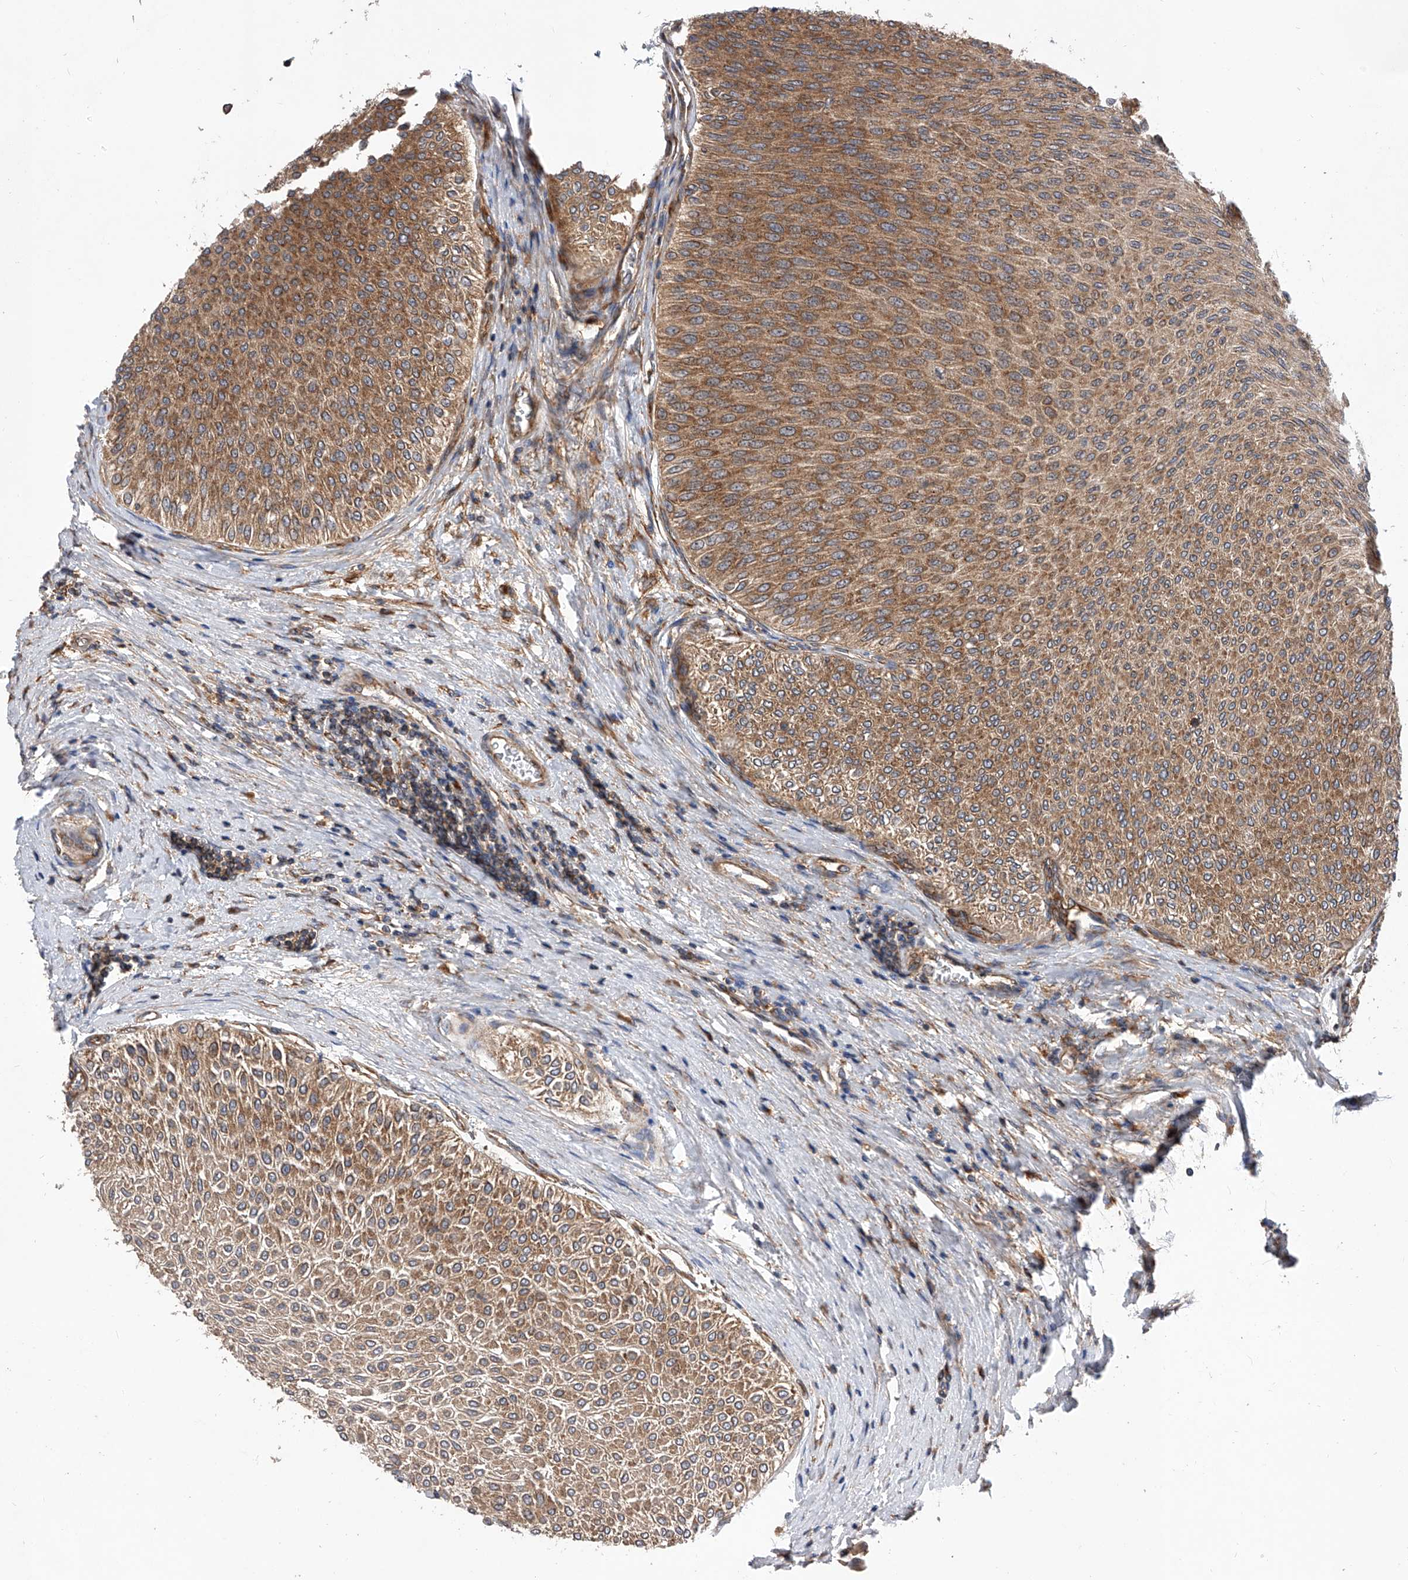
{"staining": {"intensity": "moderate", "quantity": ">75%", "location": "cytoplasmic/membranous"}, "tissue": "urothelial cancer", "cell_type": "Tumor cells", "image_type": "cancer", "snomed": [{"axis": "morphology", "description": "Urothelial carcinoma, Low grade"}, {"axis": "topography", "description": "Urinary bladder"}], "caption": "Moderate cytoplasmic/membranous staining for a protein is appreciated in about >75% of tumor cells of urothelial carcinoma (low-grade) using immunohistochemistry.", "gene": "CFAP410", "patient": {"sex": "male", "age": 78}}